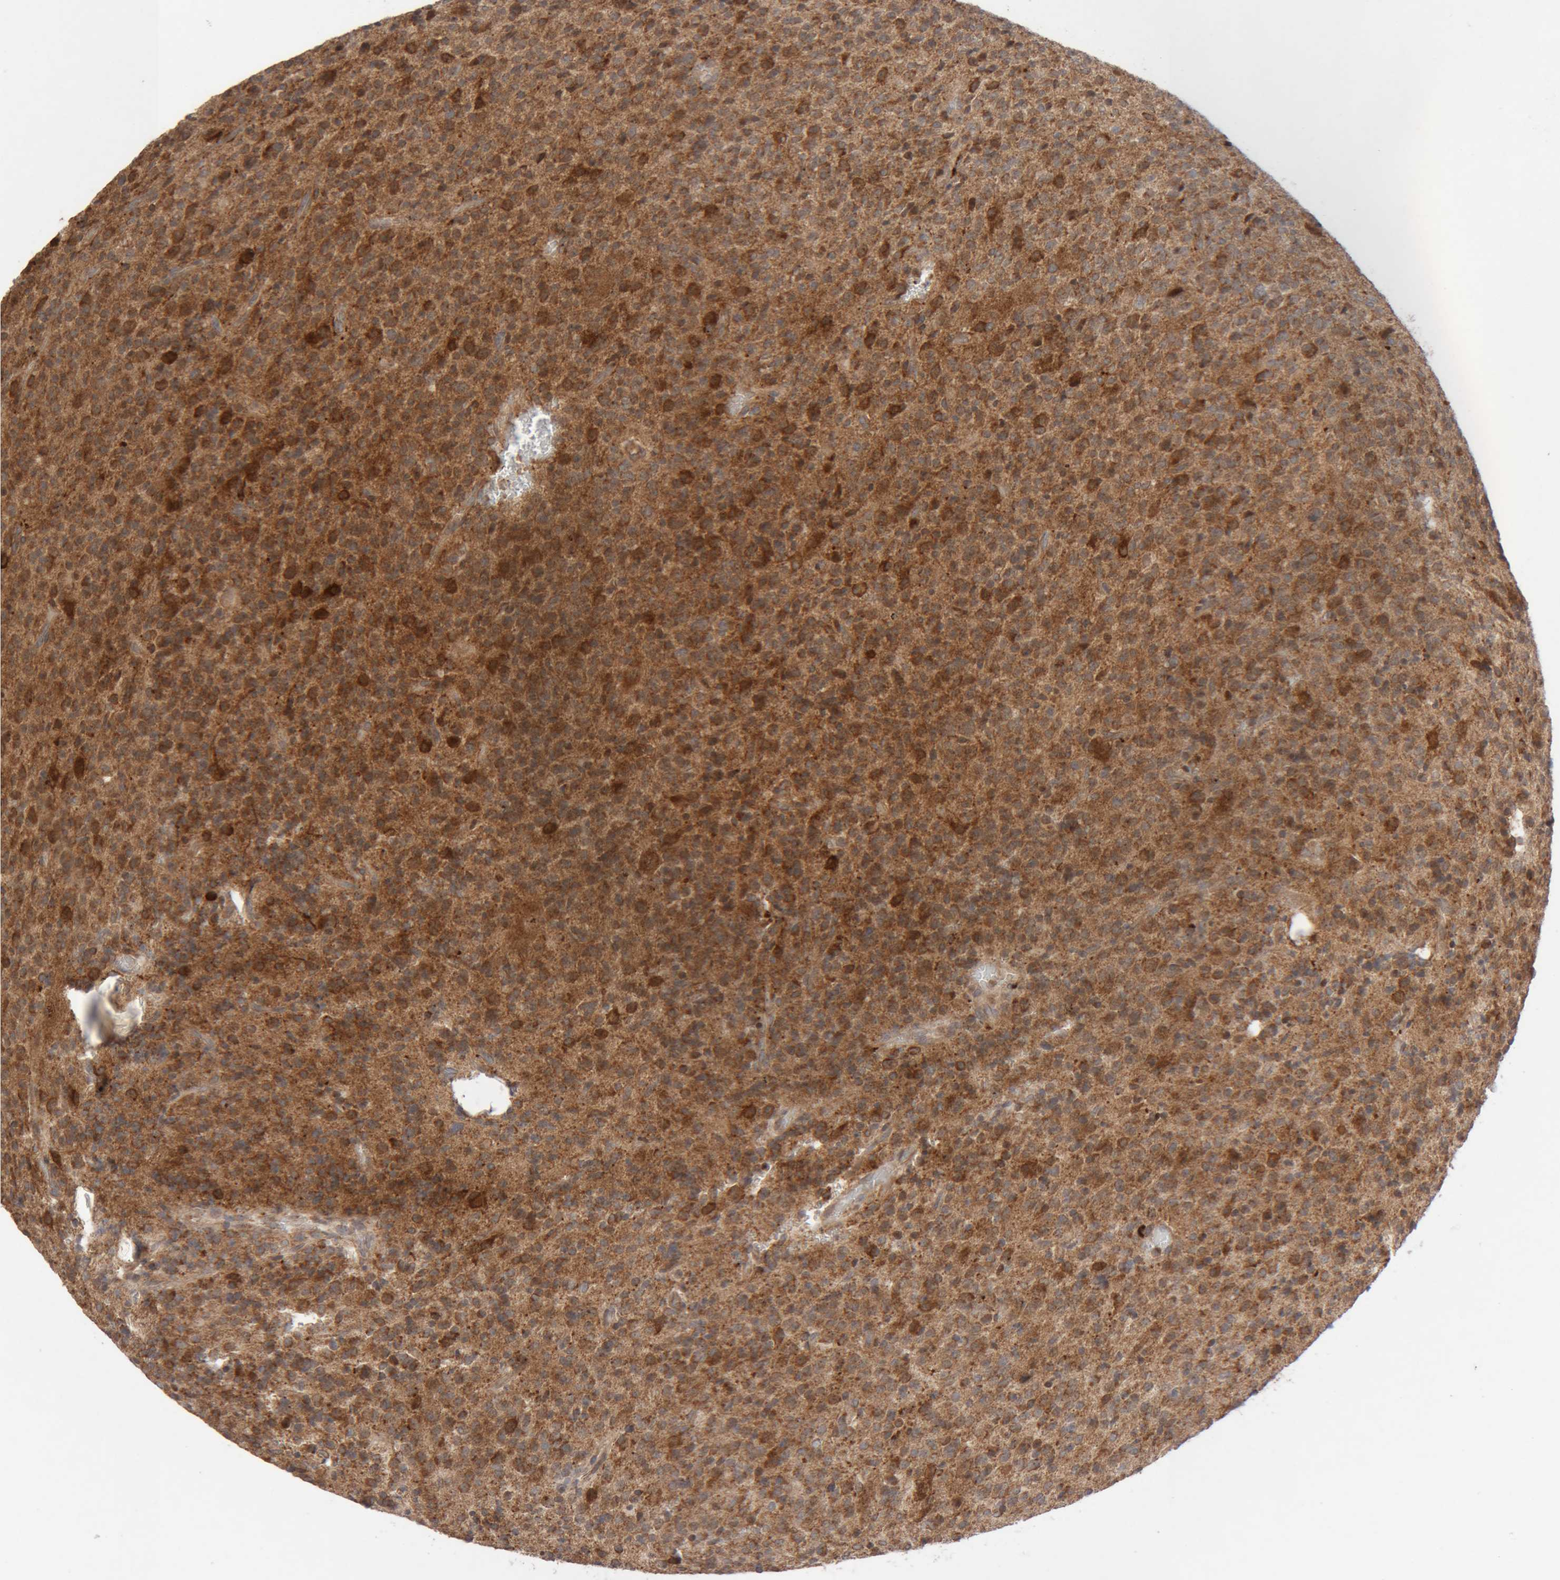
{"staining": {"intensity": "moderate", "quantity": ">75%", "location": "cytoplasmic/membranous"}, "tissue": "glioma", "cell_type": "Tumor cells", "image_type": "cancer", "snomed": [{"axis": "morphology", "description": "Glioma, malignant, High grade"}, {"axis": "topography", "description": "Brain"}], "caption": "An image showing moderate cytoplasmic/membranous expression in approximately >75% of tumor cells in malignant high-grade glioma, as visualized by brown immunohistochemical staining.", "gene": "KIF21B", "patient": {"sex": "male", "age": 34}}